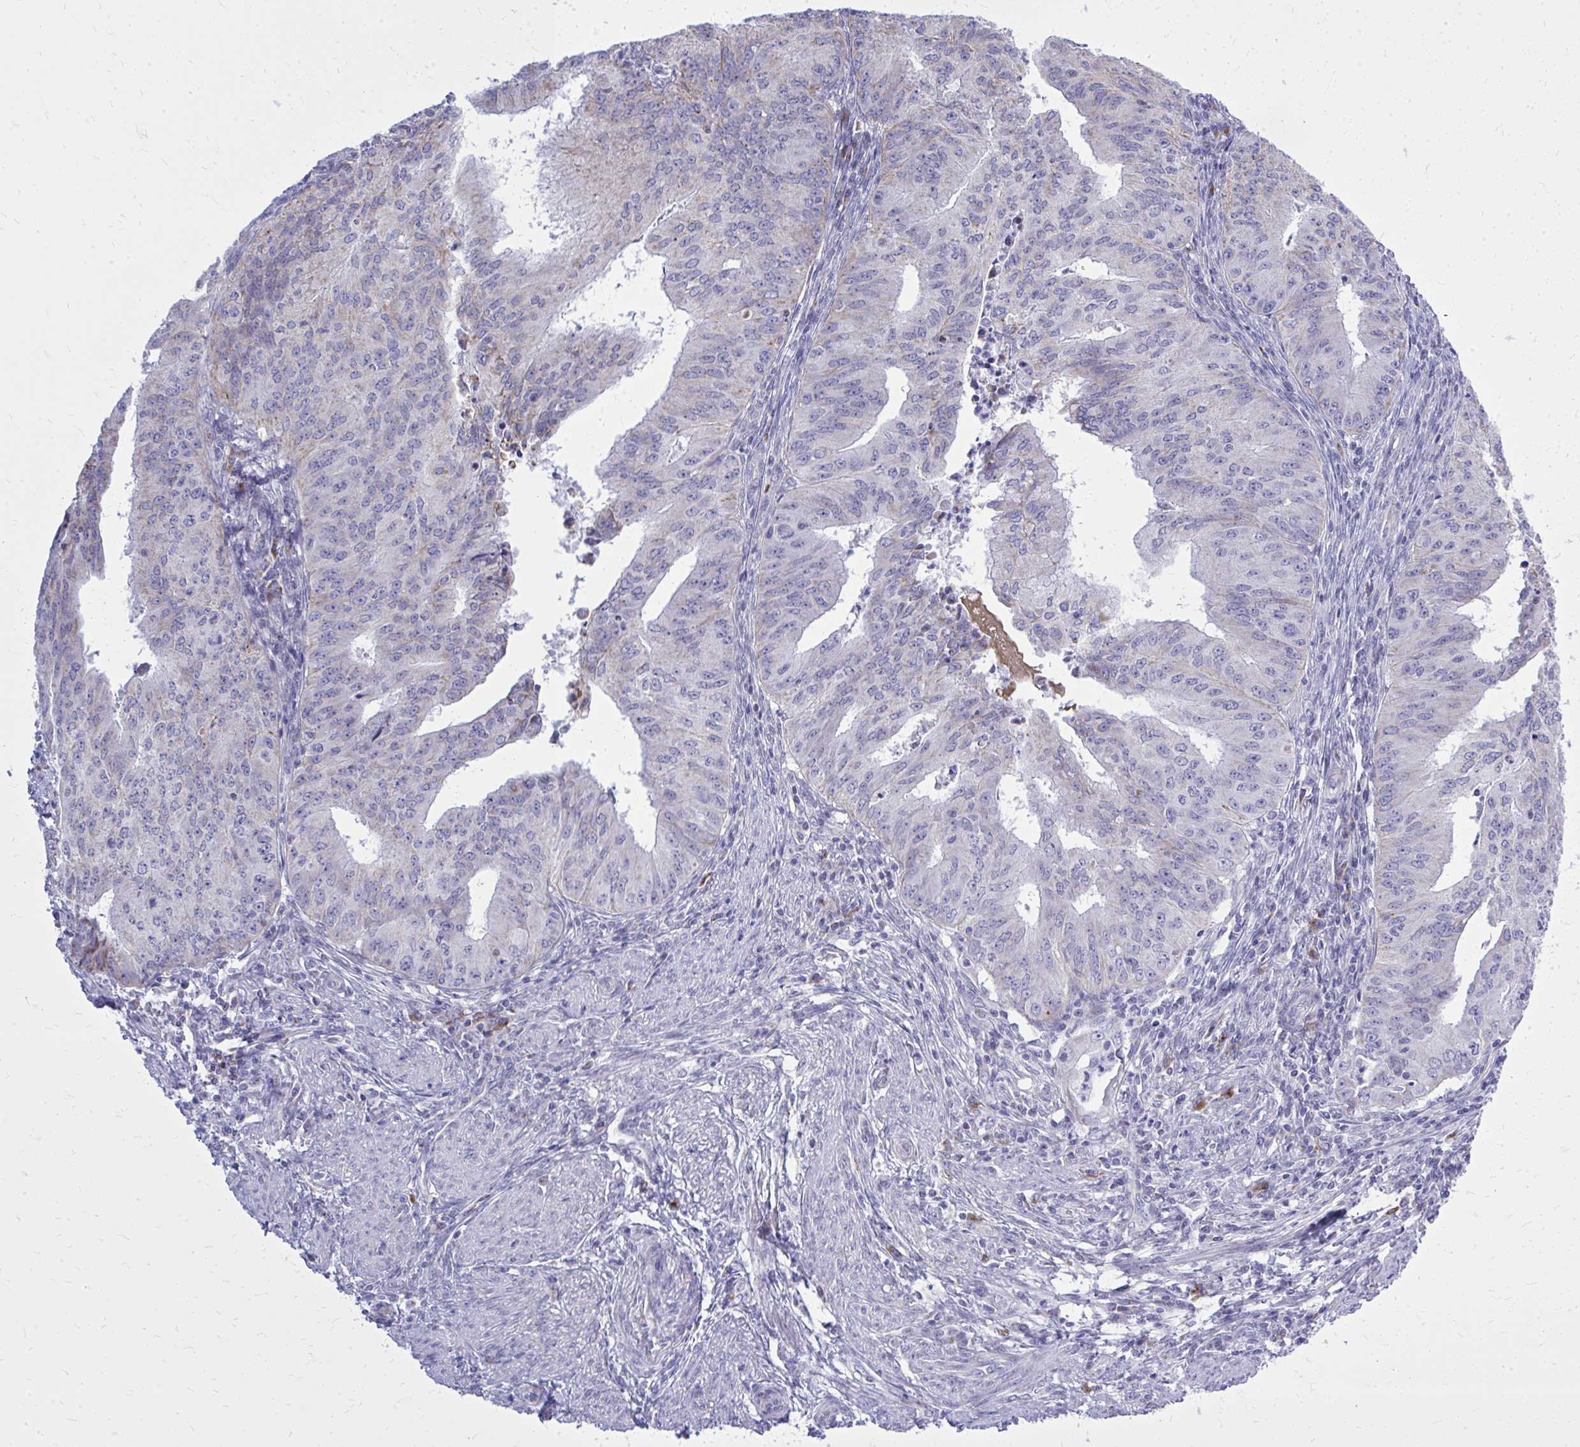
{"staining": {"intensity": "moderate", "quantity": "<25%", "location": "cytoplasmic/membranous"}, "tissue": "endometrial cancer", "cell_type": "Tumor cells", "image_type": "cancer", "snomed": [{"axis": "morphology", "description": "Adenocarcinoma, NOS"}, {"axis": "topography", "description": "Endometrium"}], "caption": "Human endometrial cancer (adenocarcinoma) stained with a brown dye reveals moderate cytoplasmic/membranous positive staining in approximately <25% of tumor cells.", "gene": "ZNF362", "patient": {"sex": "female", "age": 50}}